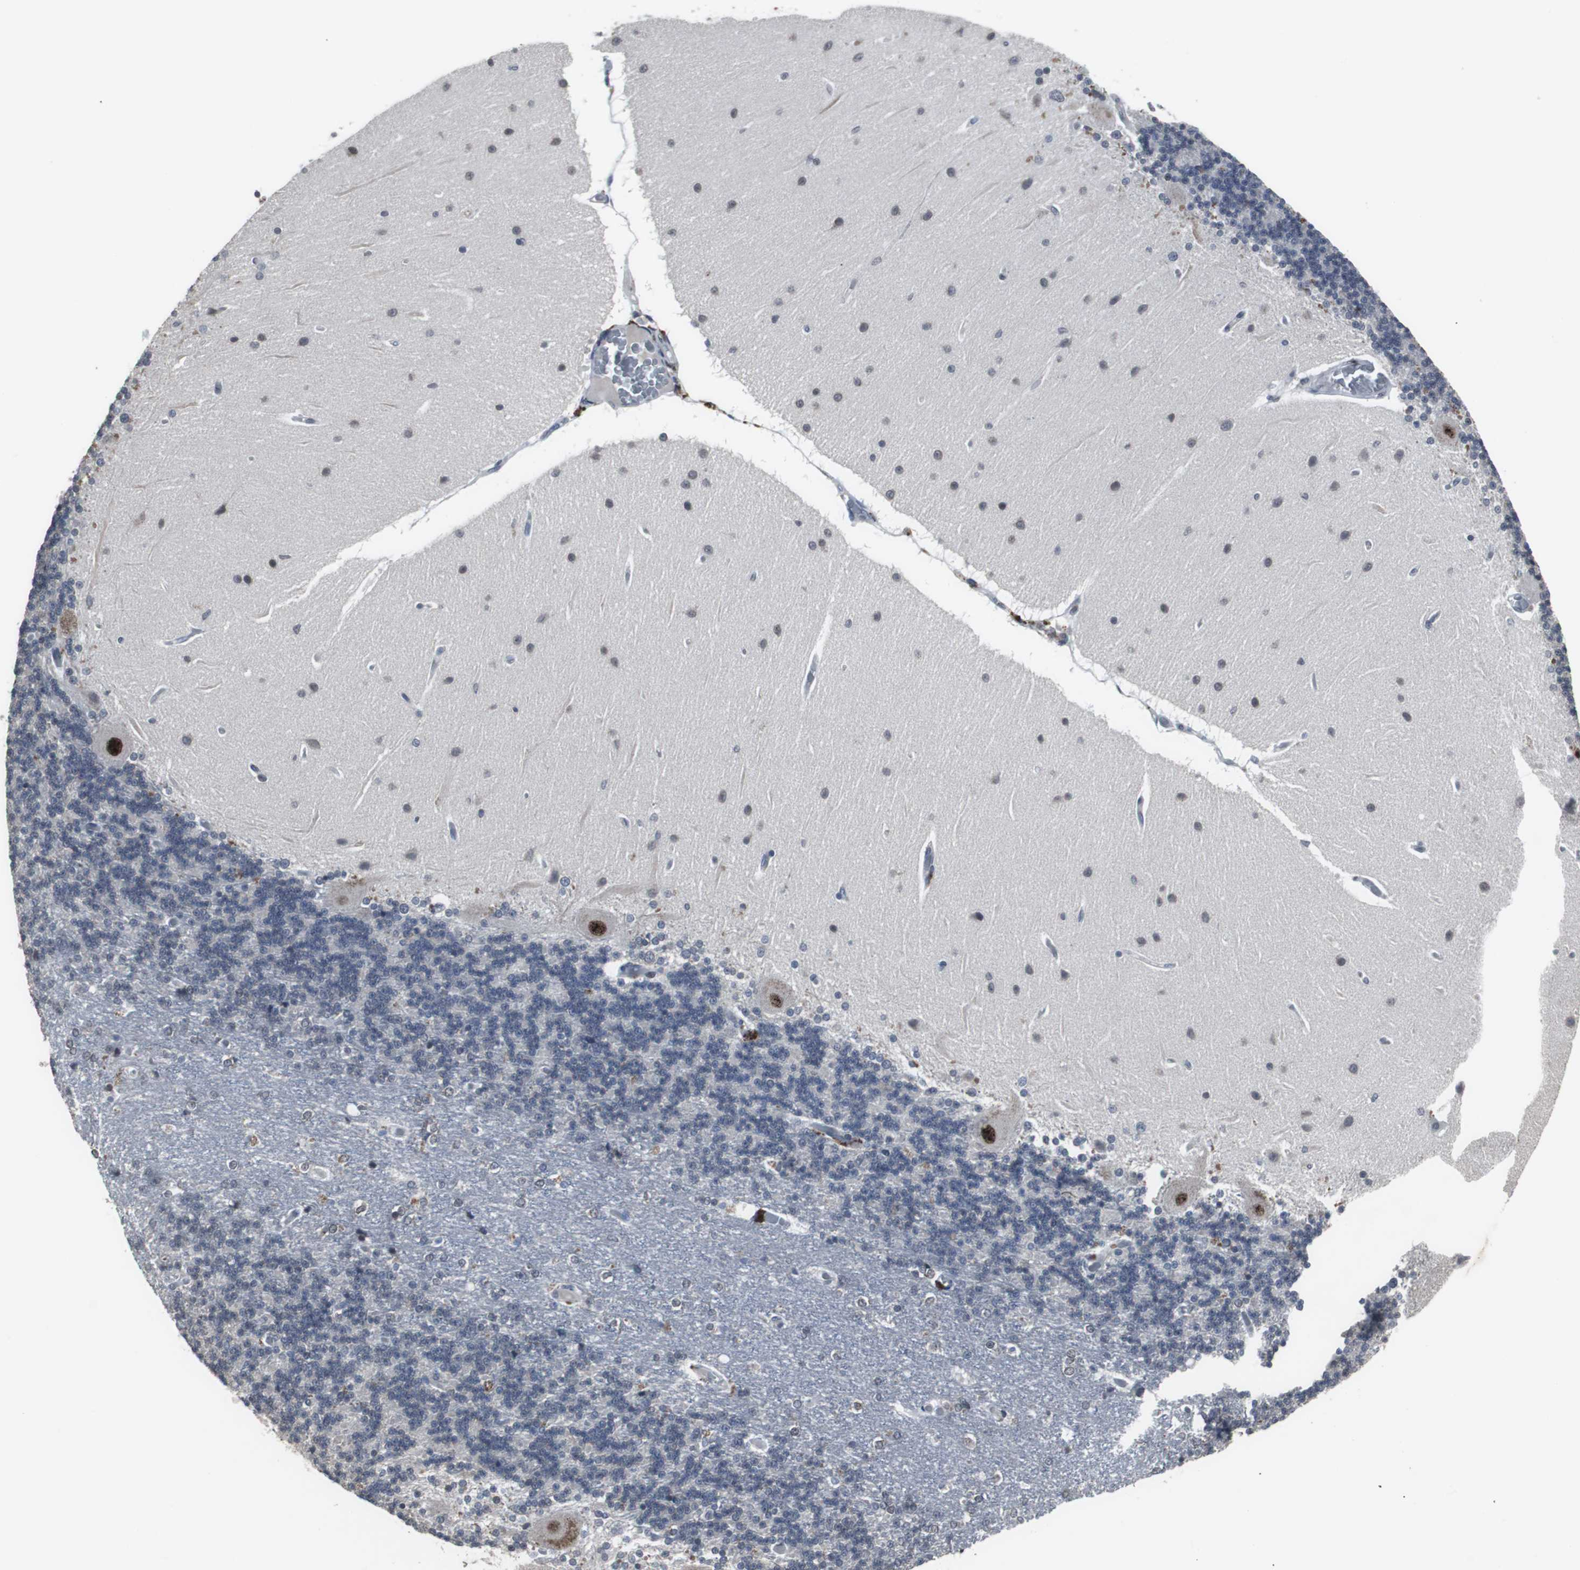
{"staining": {"intensity": "negative", "quantity": "none", "location": "none"}, "tissue": "cerebellum", "cell_type": "Cells in granular layer", "image_type": "normal", "snomed": [{"axis": "morphology", "description": "Normal tissue, NOS"}, {"axis": "topography", "description": "Cerebellum"}], "caption": "This image is of benign cerebellum stained with immunohistochemistry (IHC) to label a protein in brown with the nuclei are counter-stained blue. There is no positivity in cells in granular layer. (DAB (3,3'-diaminobenzidine) immunohistochemistry, high magnification).", "gene": "FOXP4", "patient": {"sex": "female", "age": 54}}